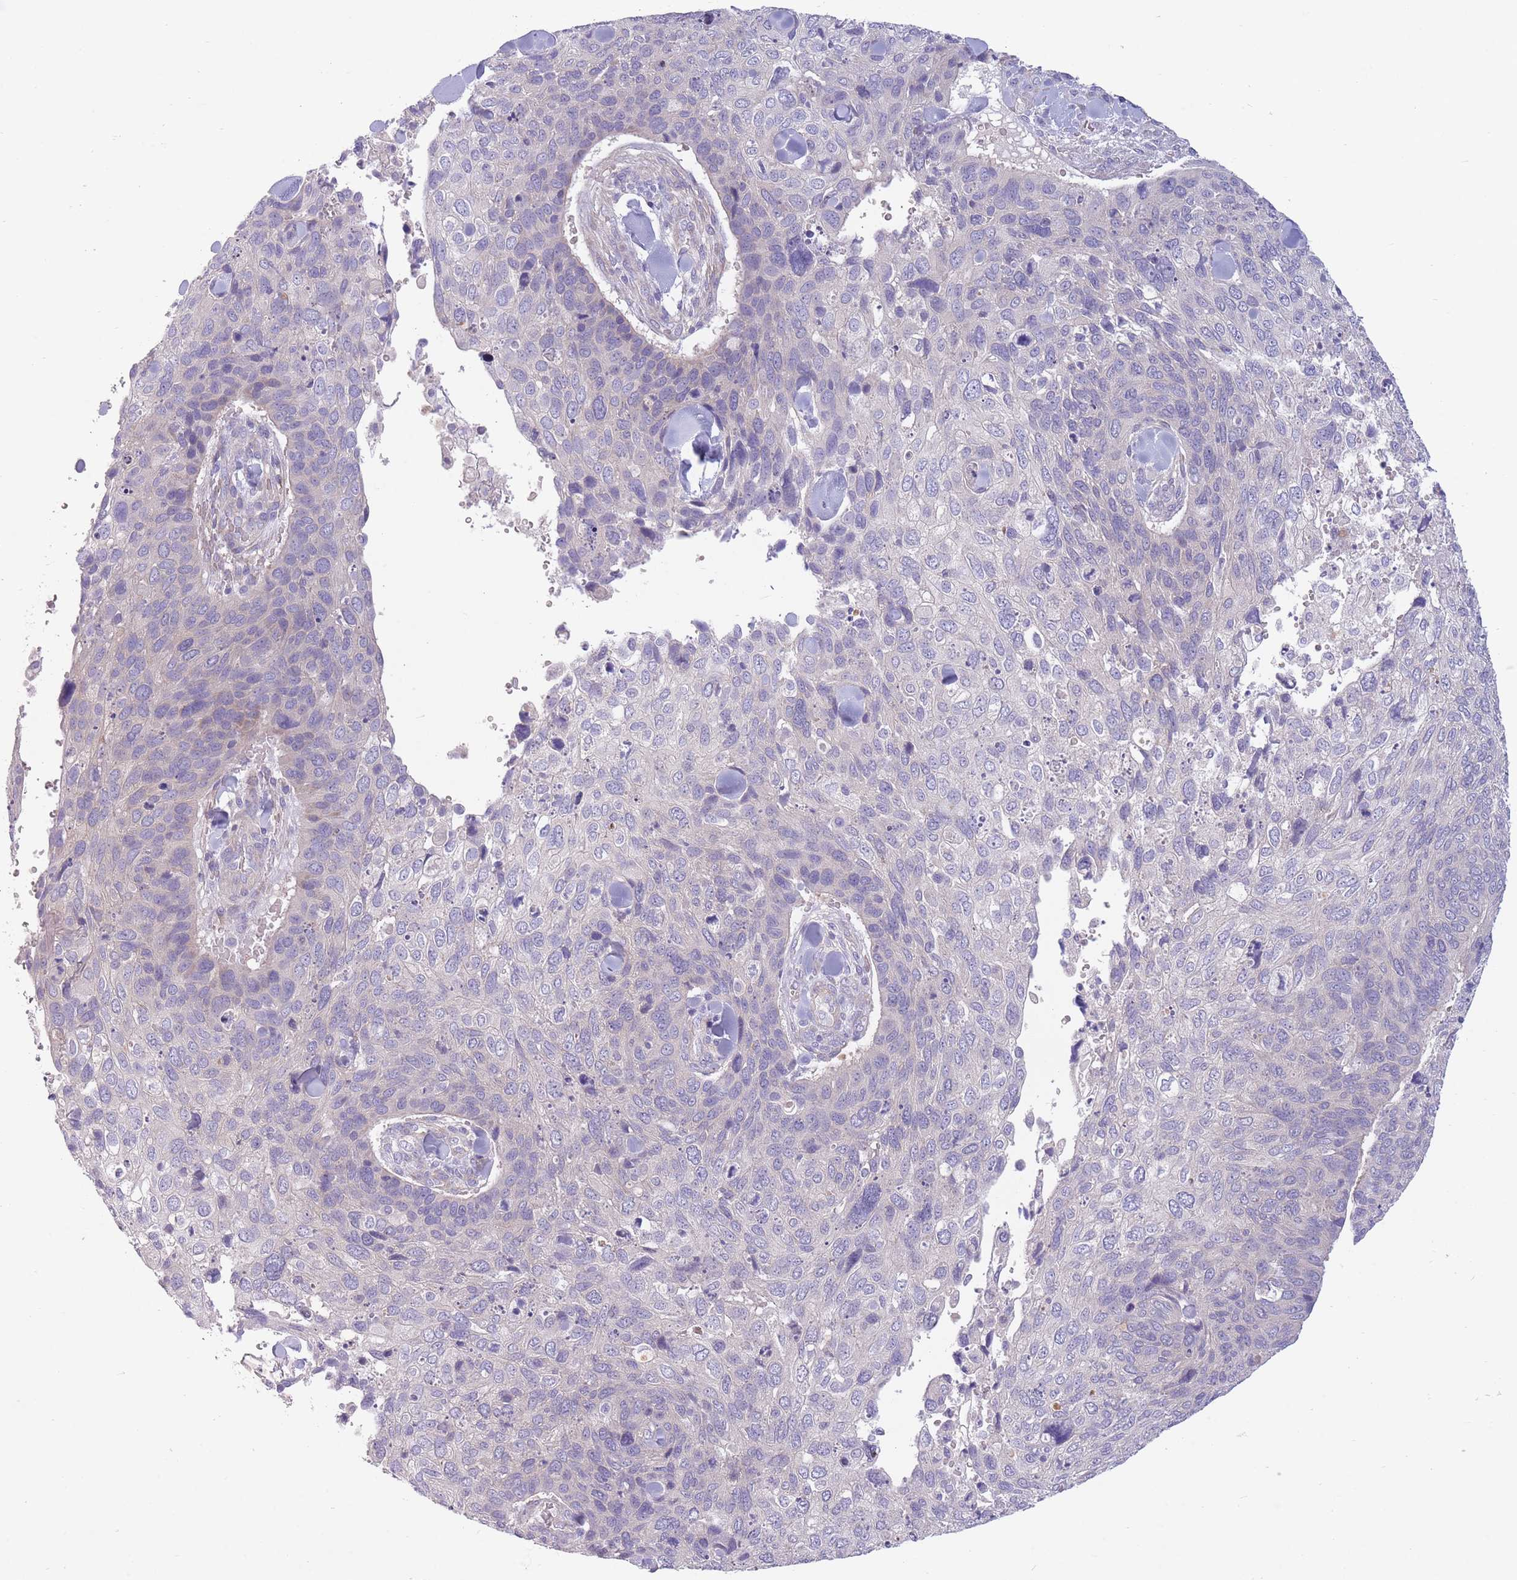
{"staining": {"intensity": "negative", "quantity": "none", "location": "none"}, "tissue": "skin cancer", "cell_type": "Tumor cells", "image_type": "cancer", "snomed": [{"axis": "morphology", "description": "Basal cell carcinoma"}, {"axis": "topography", "description": "Skin"}], "caption": "Tumor cells are negative for brown protein staining in skin cancer.", "gene": "PNPLA5", "patient": {"sex": "female", "age": 74}}